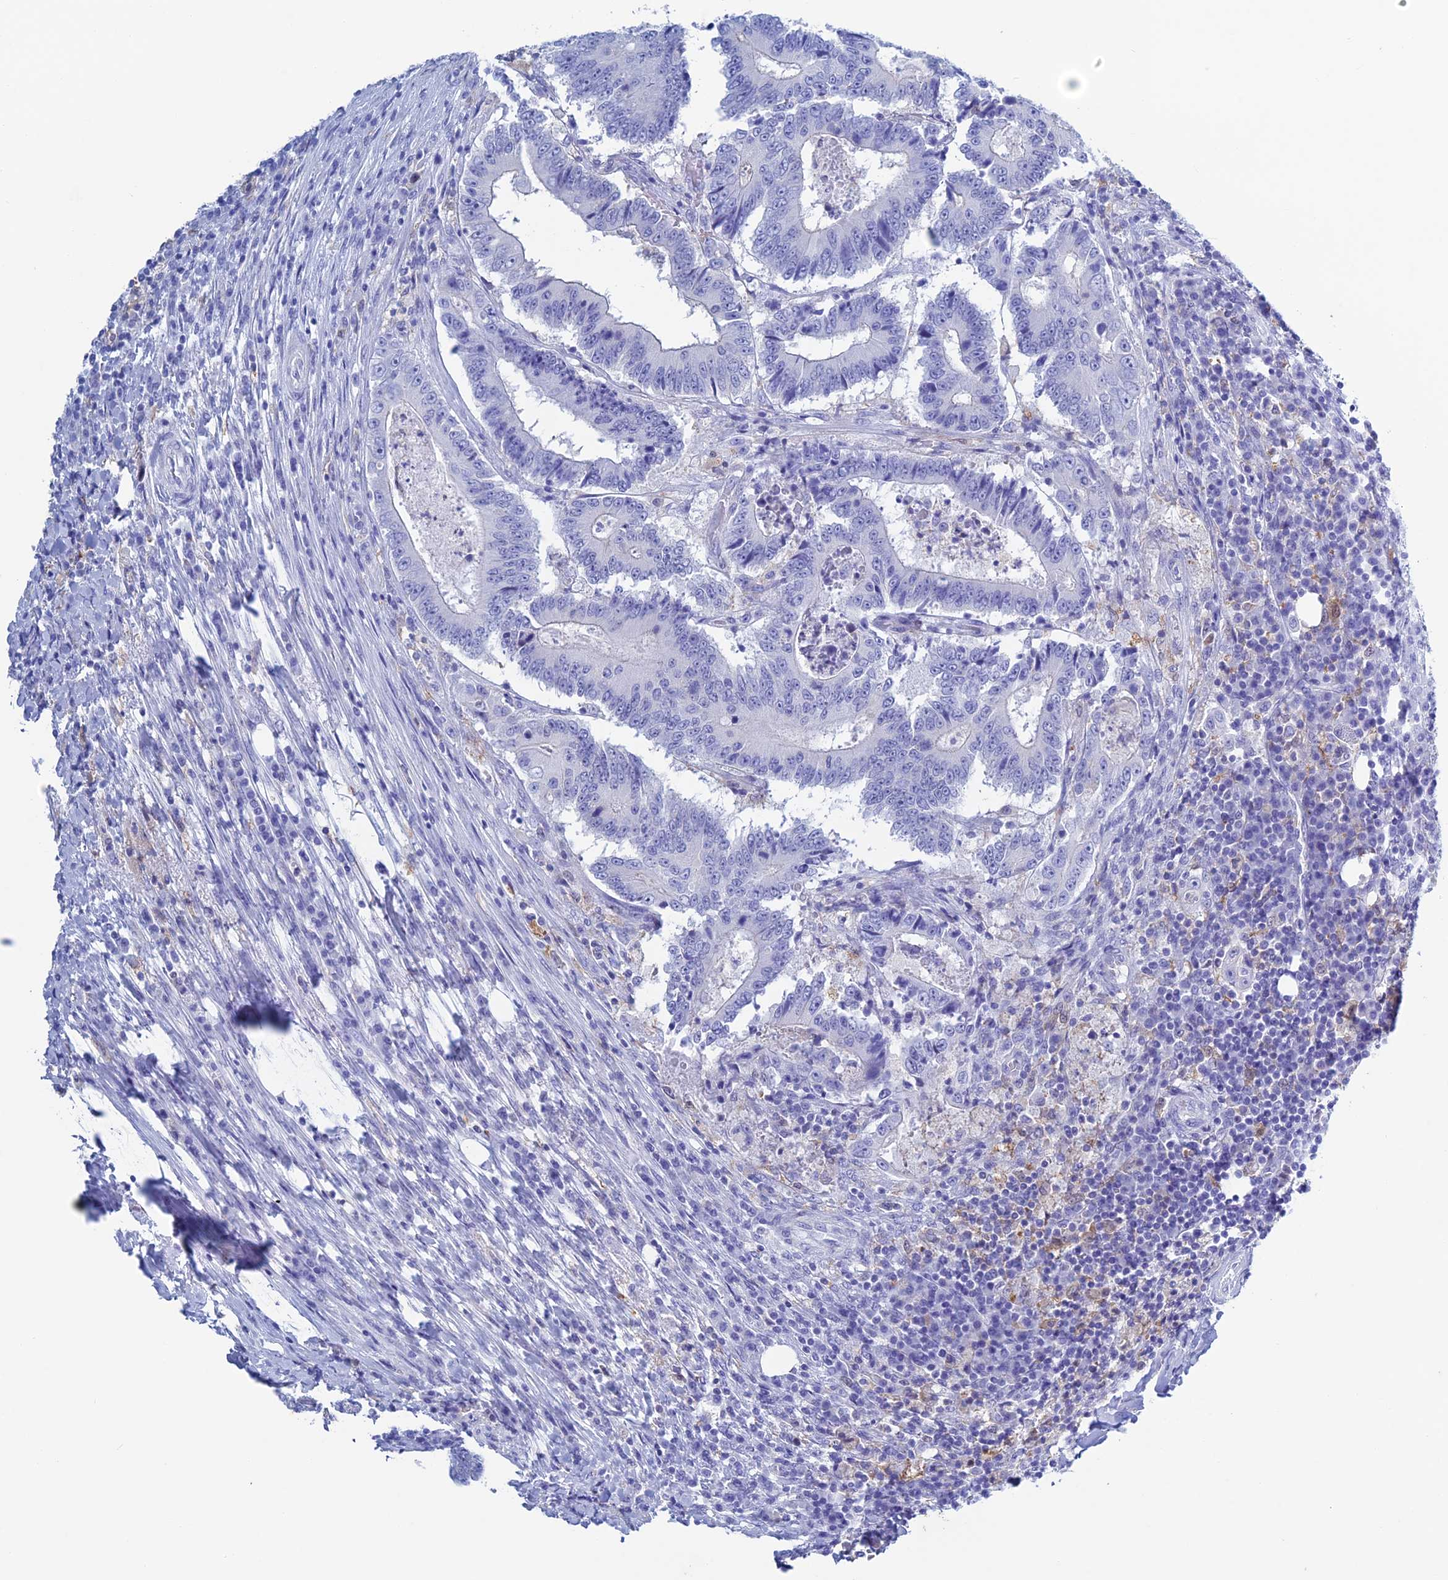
{"staining": {"intensity": "negative", "quantity": "none", "location": "none"}, "tissue": "colorectal cancer", "cell_type": "Tumor cells", "image_type": "cancer", "snomed": [{"axis": "morphology", "description": "Adenocarcinoma, NOS"}, {"axis": "topography", "description": "Colon"}], "caption": "Protein analysis of colorectal adenocarcinoma shows no significant expression in tumor cells.", "gene": "KCNK17", "patient": {"sex": "male", "age": 83}}